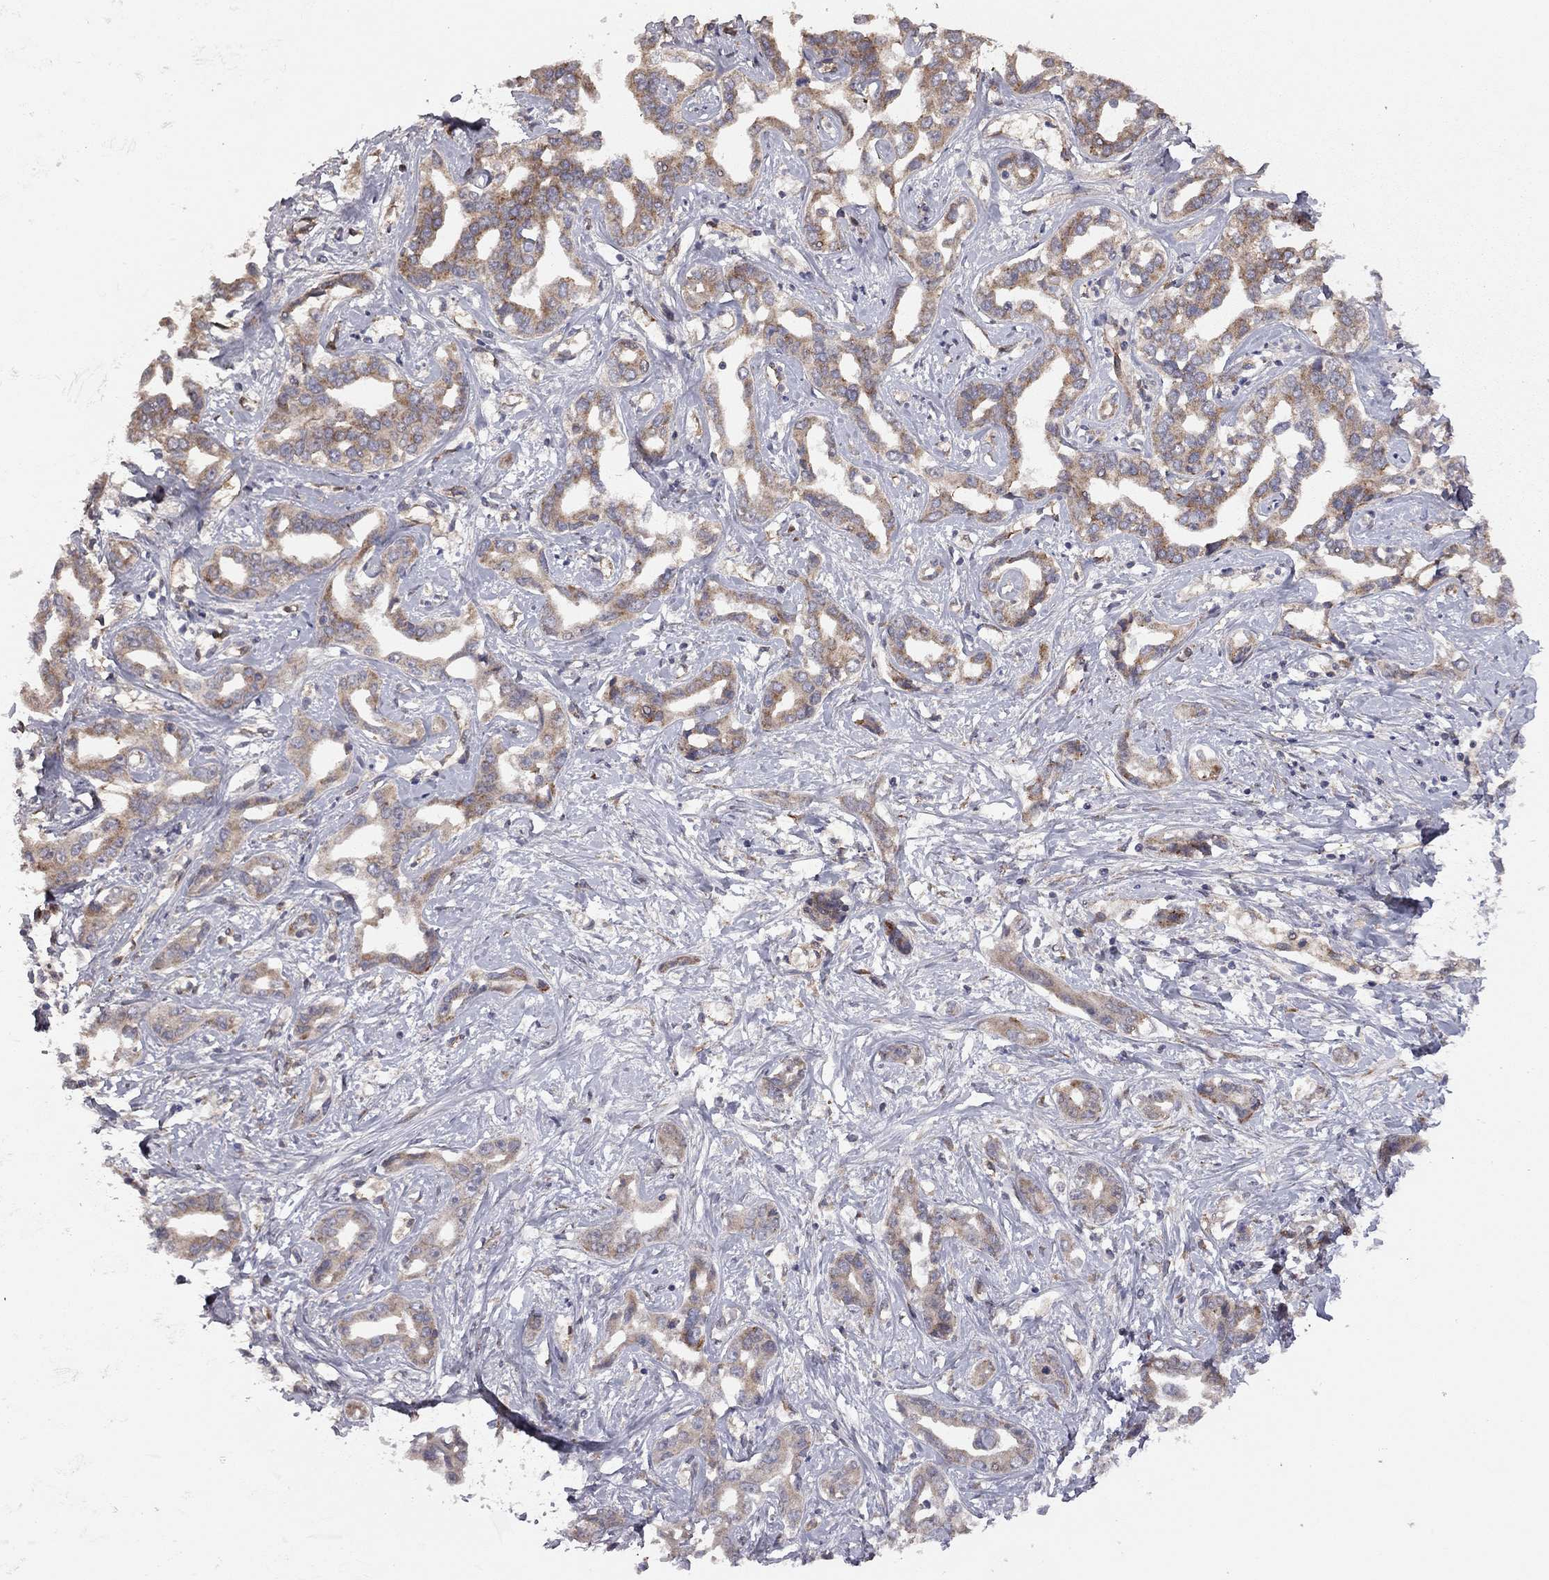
{"staining": {"intensity": "moderate", "quantity": ">75%", "location": "cytoplasmic/membranous"}, "tissue": "liver cancer", "cell_type": "Tumor cells", "image_type": "cancer", "snomed": [{"axis": "morphology", "description": "Cholangiocarcinoma"}, {"axis": "topography", "description": "Liver"}], "caption": "High-magnification brightfield microscopy of liver cancer stained with DAB (brown) and counterstained with hematoxylin (blue). tumor cells exhibit moderate cytoplasmic/membranous positivity is present in approximately>75% of cells. (DAB (3,3'-diaminobenzidine) = brown stain, brightfield microscopy at high magnification).", "gene": "EXOC3L2", "patient": {"sex": "male", "age": 59}}